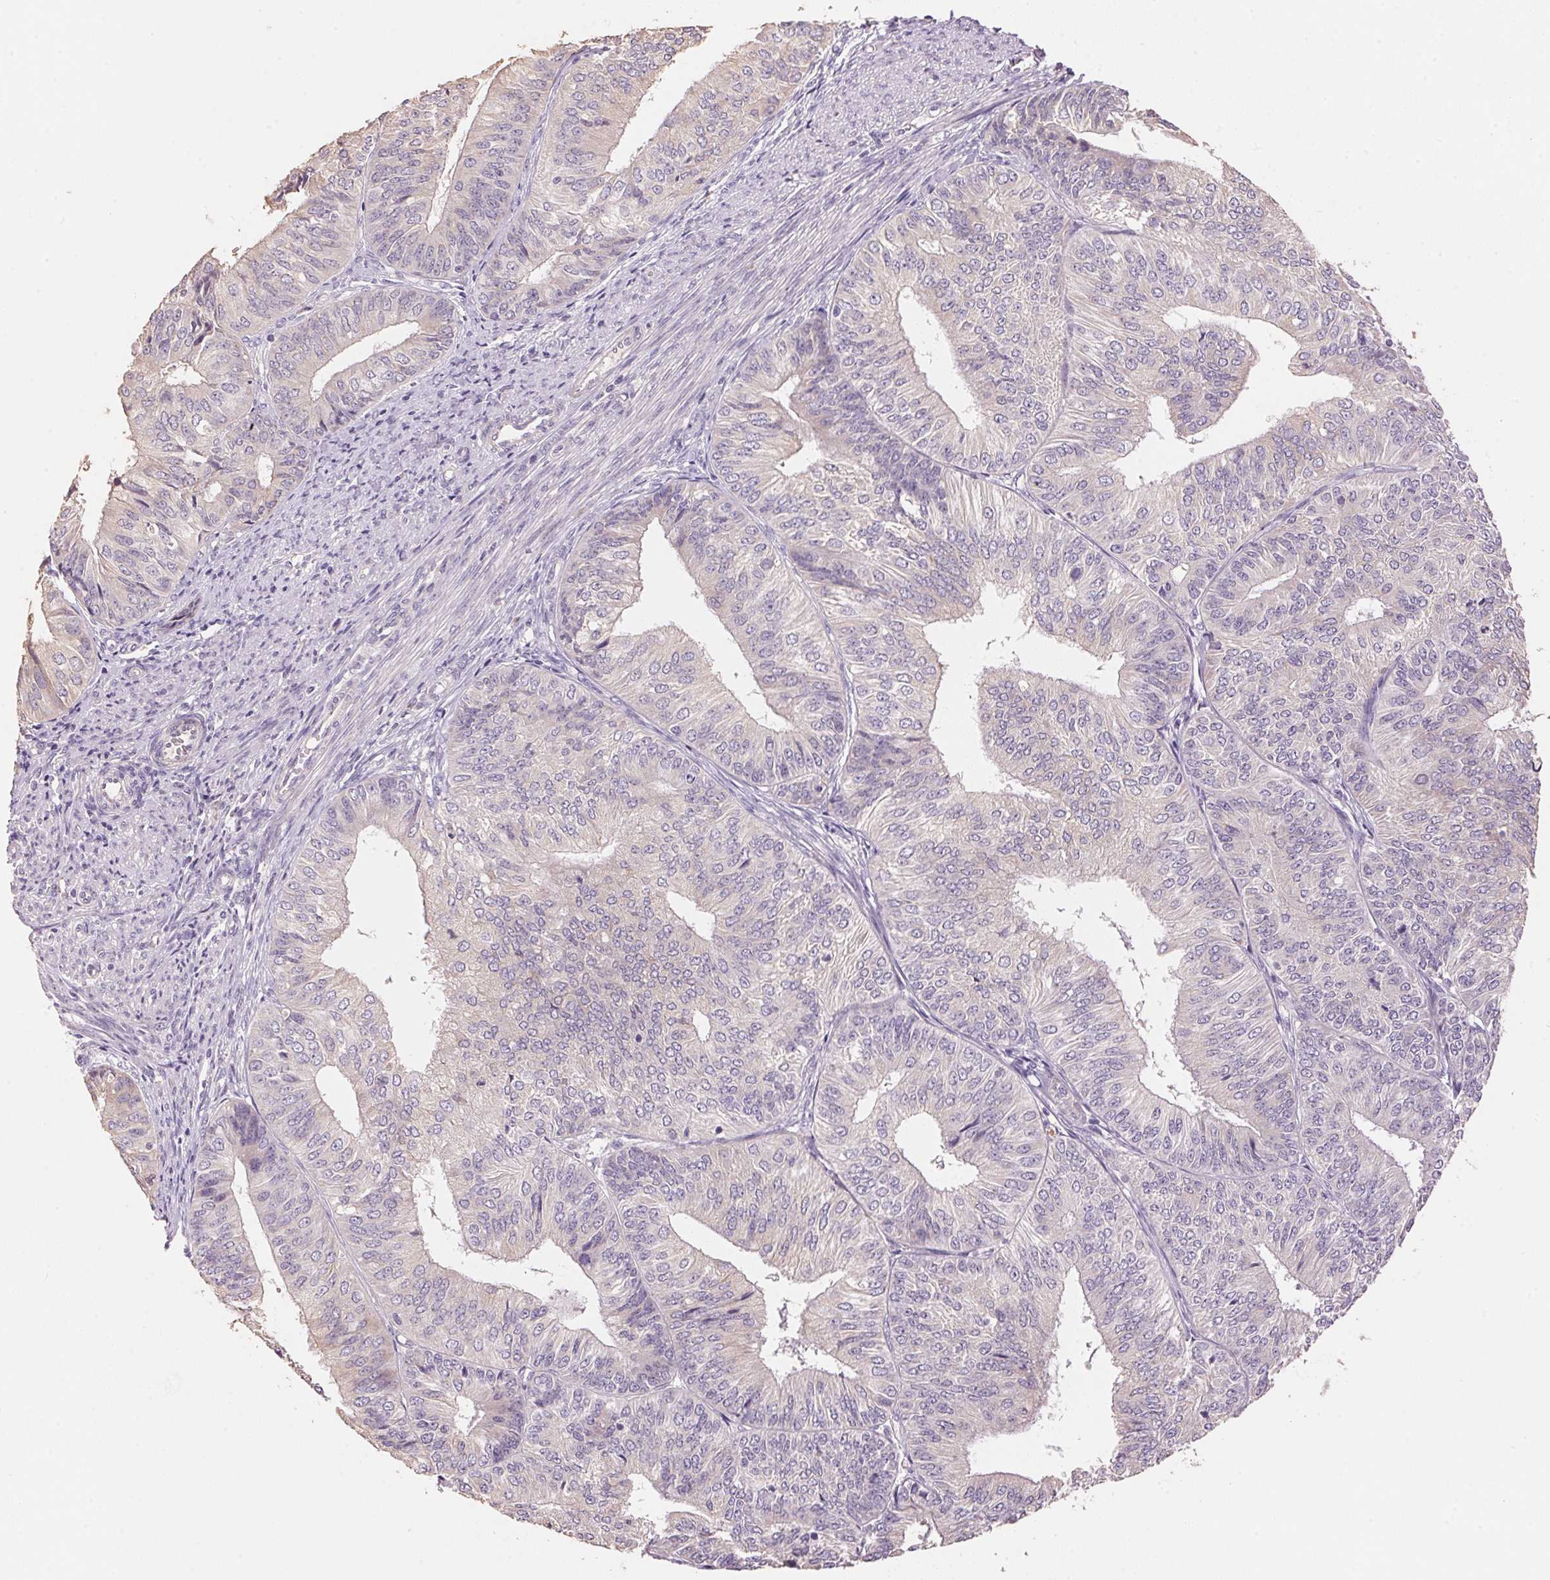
{"staining": {"intensity": "negative", "quantity": "none", "location": "none"}, "tissue": "endometrial cancer", "cell_type": "Tumor cells", "image_type": "cancer", "snomed": [{"axis": "morphology", "description": "Adenocarcinoma, NOS"}, {"axis": "topography", "description": "Endometrium"}], "caption": "Human endometrial cancer stained for a protein using immunohistochemistry (IHC) exhibits no staining in tumor cells.", "gene": "LYZL6", "patient": {"sex": "female", "age": 58}}